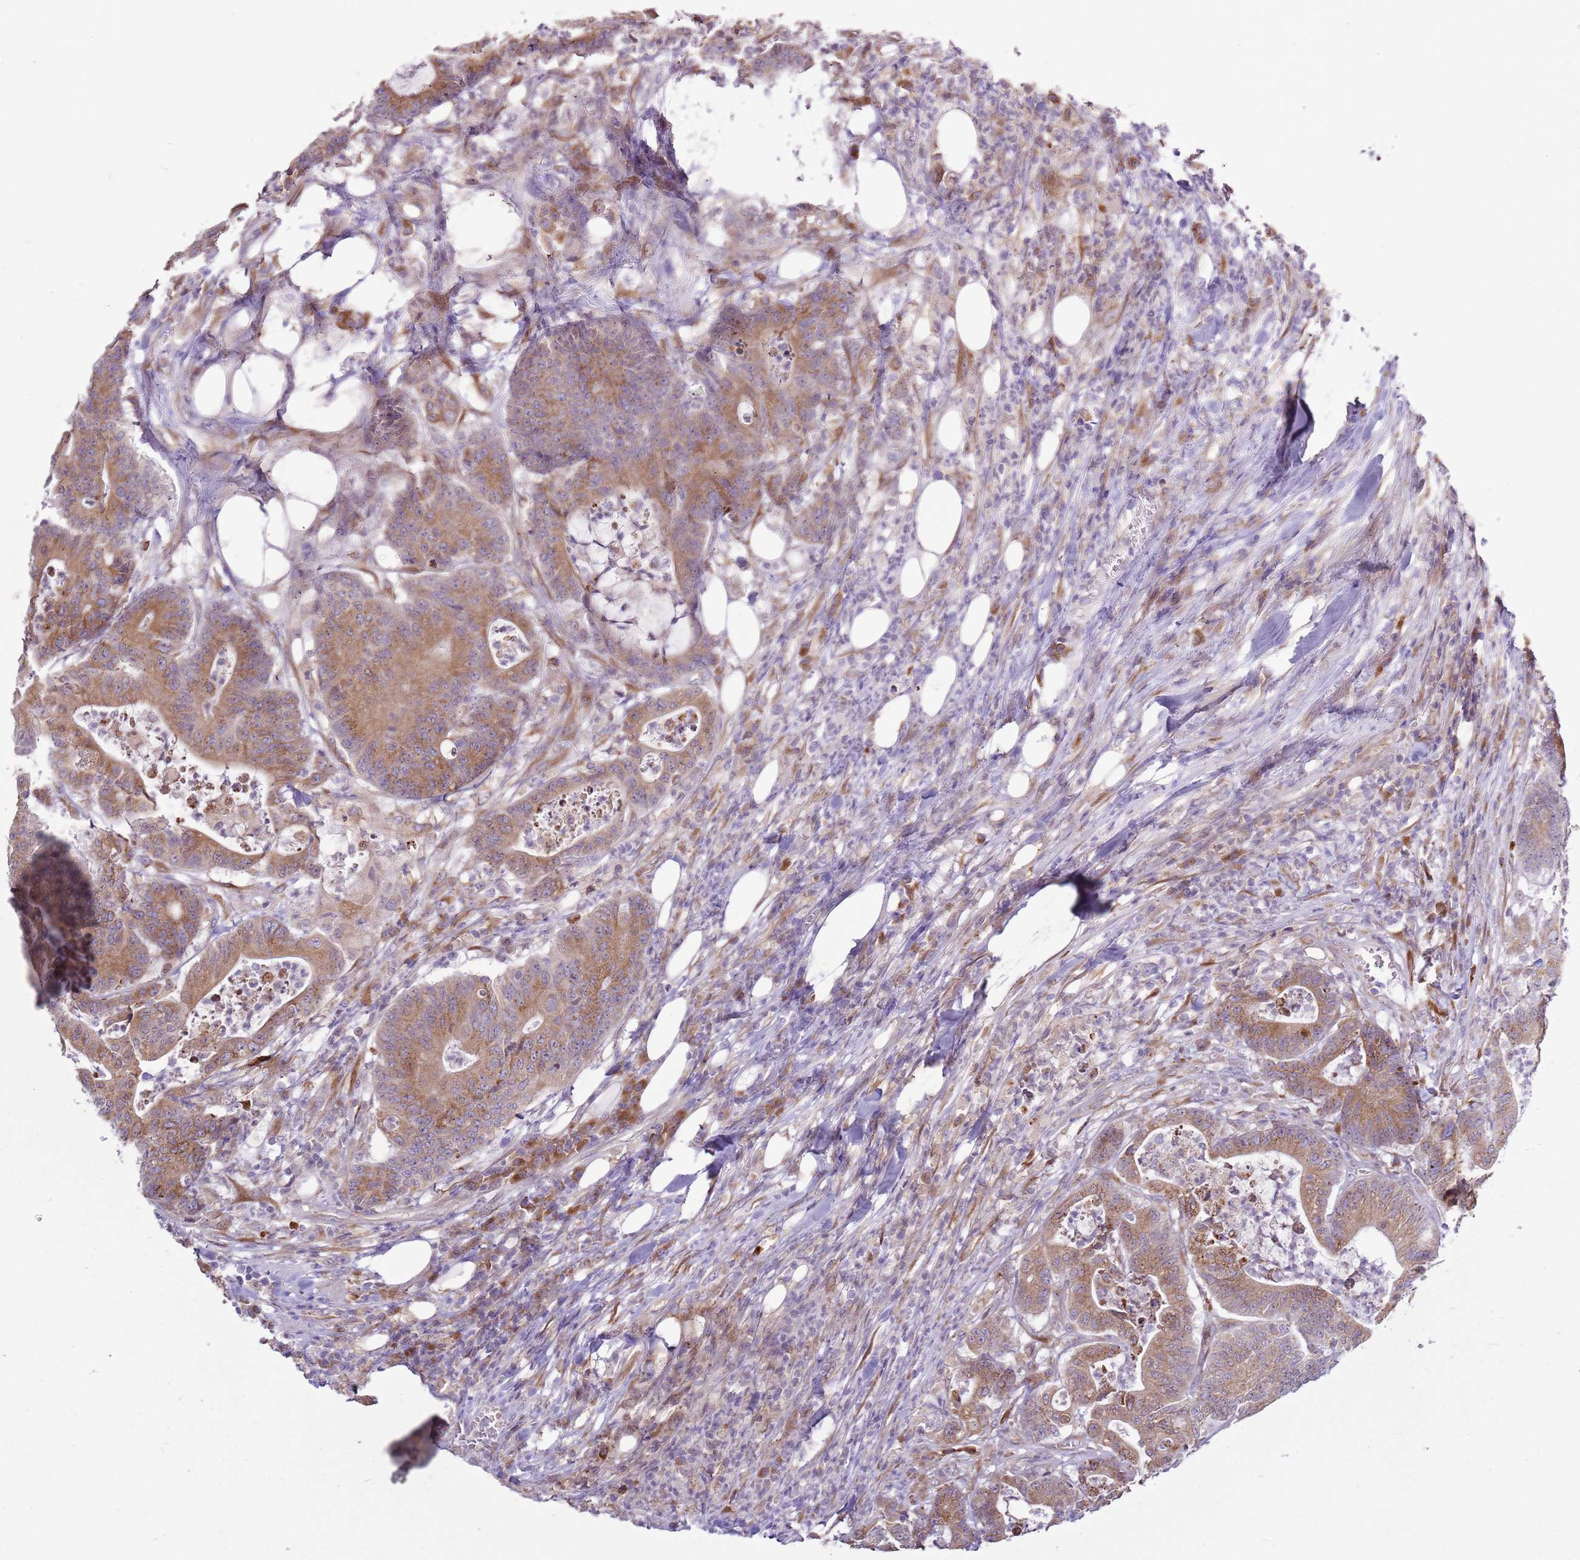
{"staining": {"intensity": "moderate", "quantity": ">75%", "location": "cytoplasmic/membranous"}, "tissue": "colorectal cancer", "cell_type": "Tumor cells", "image_type": "cancer", "snomed": [{"axis": "morphology", "description": "Adenocarcinoma, NOS"}, {"axis": "topography", "description": "Colon"}], "caption": "A brown stain shows moderate cytoplasmic/membranous staining of a protein in colorectal adenocarcinoma tumor cells.", "gene": "TMED10", "patient": {"sex": "female", "age": 84}}